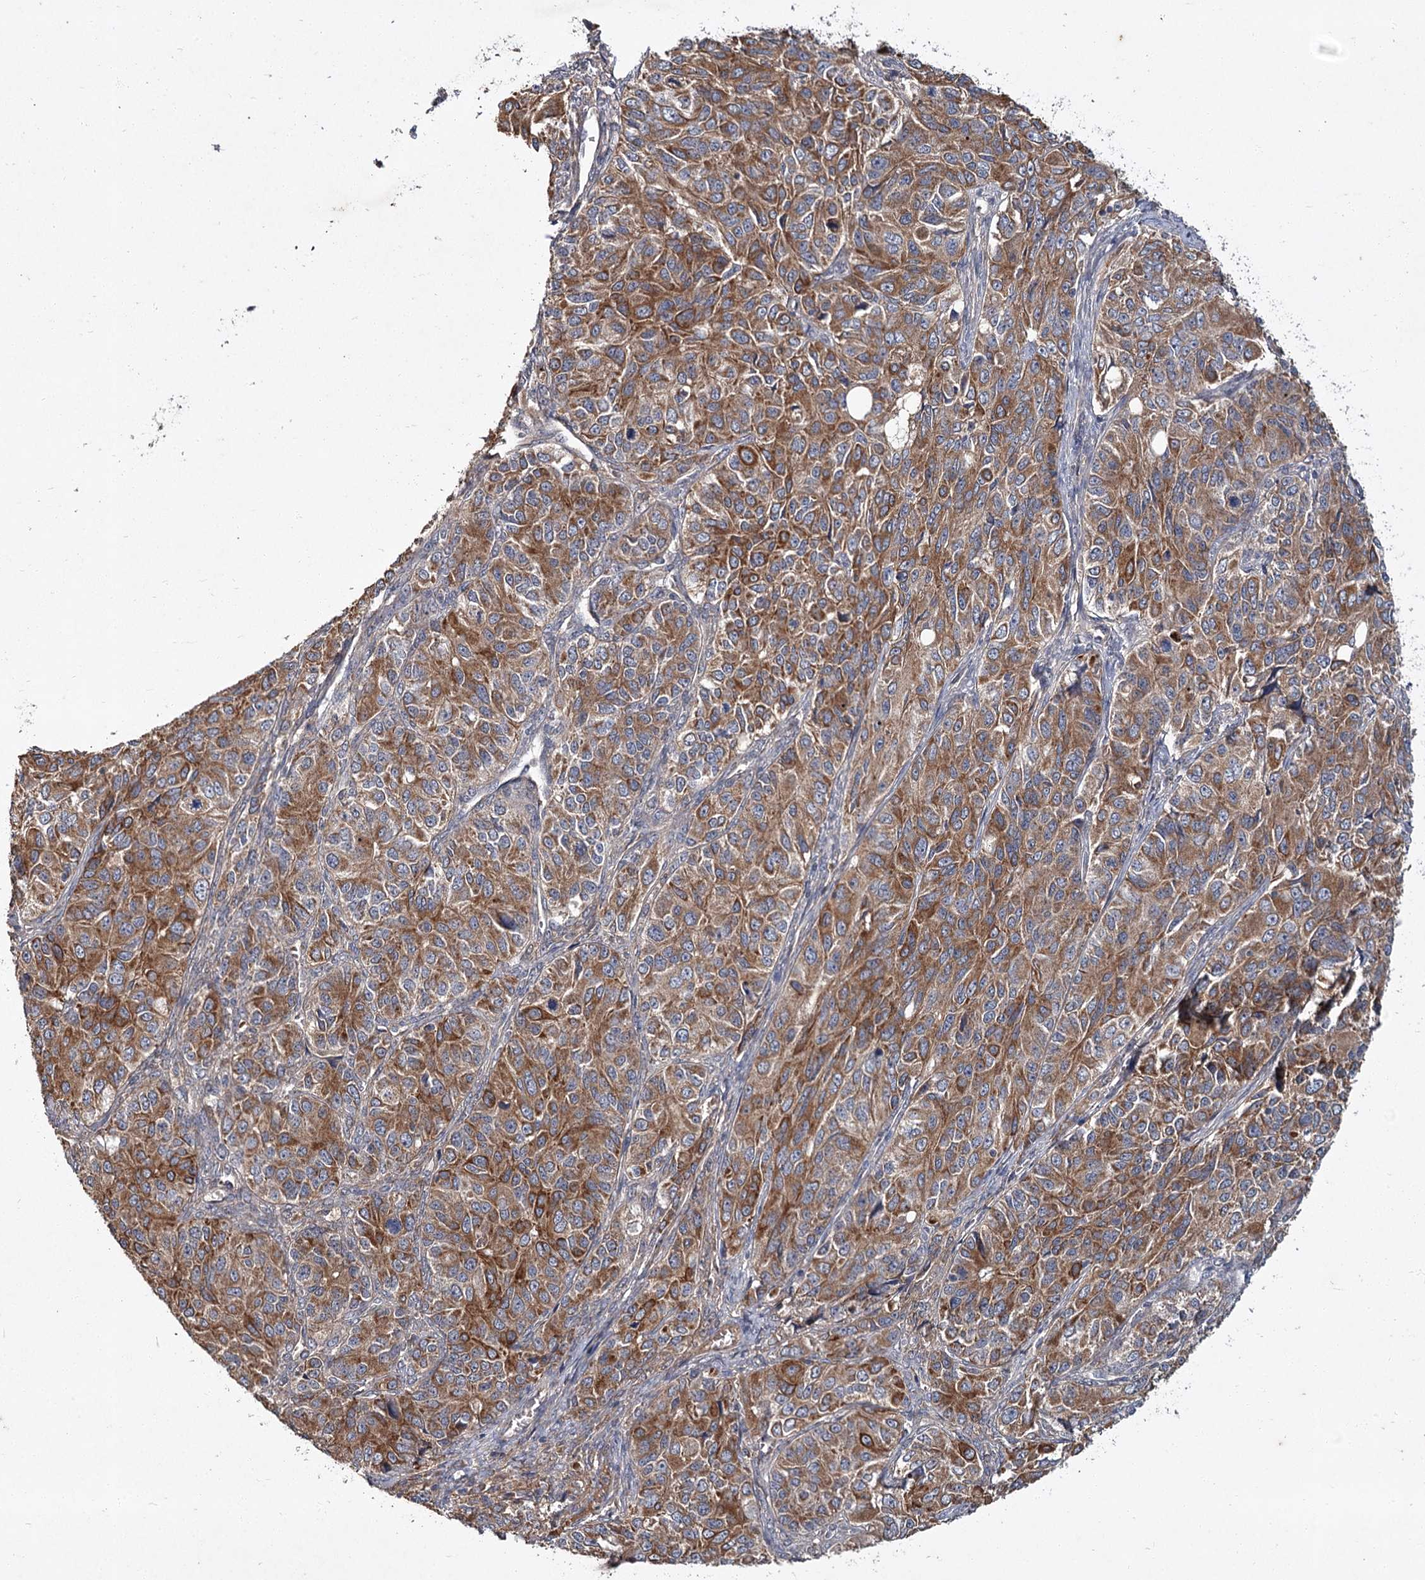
{"staining": {"intensity": "moderate", "quantity": ">75%", "location": "cytoplasmic/membranous"}, "tissue": "ovarian cancer", "cell_type": "Tumor cells", "image_type": "cancer", "snomed": [{"axis": "morphology", "description": "Carcinoma, endometroid"}, {"axis": "topography", "description": "Ovary"}], "caption": "An immunohistochemistry photomicrograph of tumor tissue is shown. Protein staining in brown highlights moderate cytoplasmic/membranous positivity in ovarian cancer (endometroid carcinoma) within tumor cells.", "gene": "MFN1", "patient": {"sex": "female", "age": 51}}